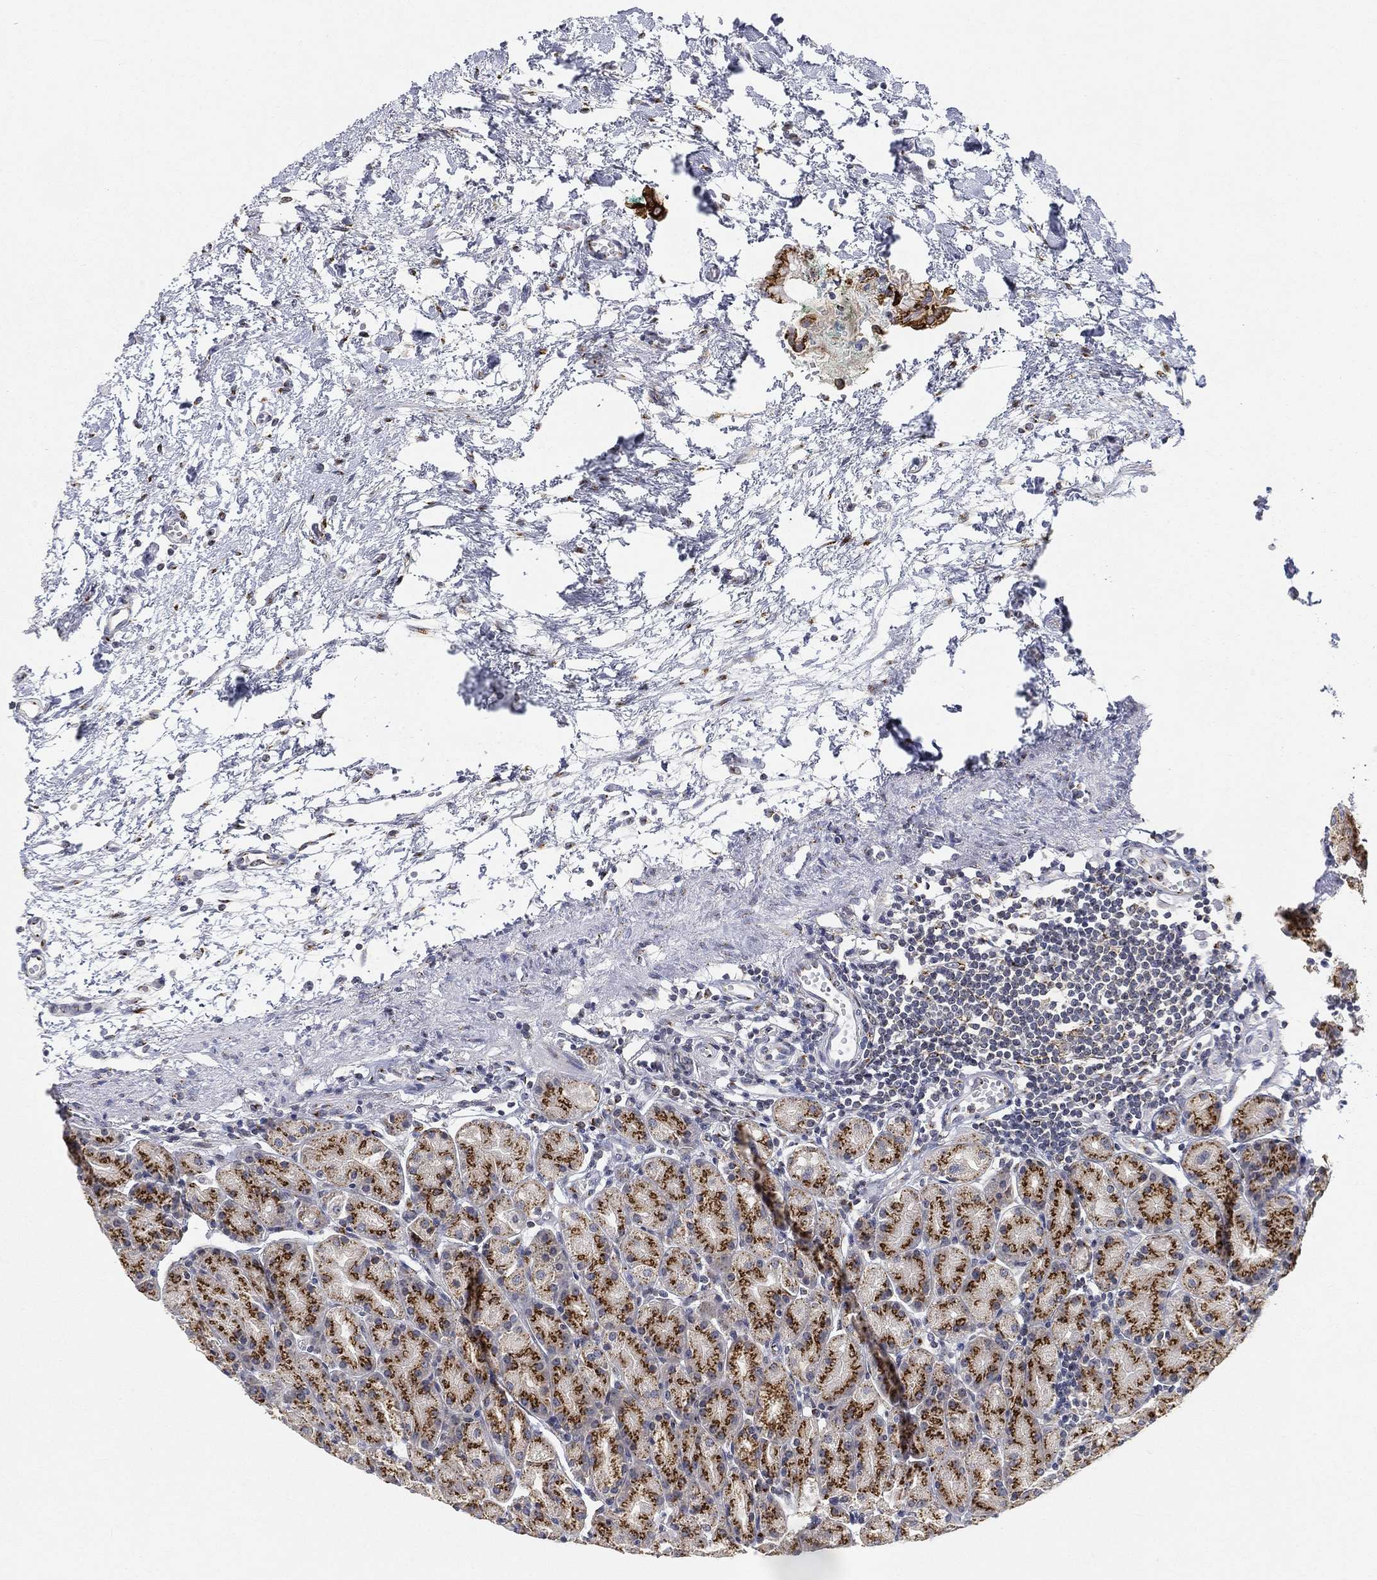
{"staining": {"intensity": "strong", "quantity": "25%-75%", "location": "cytoplasmic/membranous"}, "tissue": "stomach", "cell_type": "Glandular cells", "image_type": "normal", "snomed": [{"axis": "morphology", "description": "Normal tissue, NOS"}, {"axis": "morphology", "description": "Adenocarcinoma, NOS"}, {"axis": "topography", "description": "Stomach"}], "caption": "Approximately 25%-75% of glandular cells in unremarkable human stomach reveal strong cytoplasmic/membranous protein expression as visualized by brown immunohistochemical staining.", "gene": "TICAM1", "patient": {"sex": "female", "age": 81}}